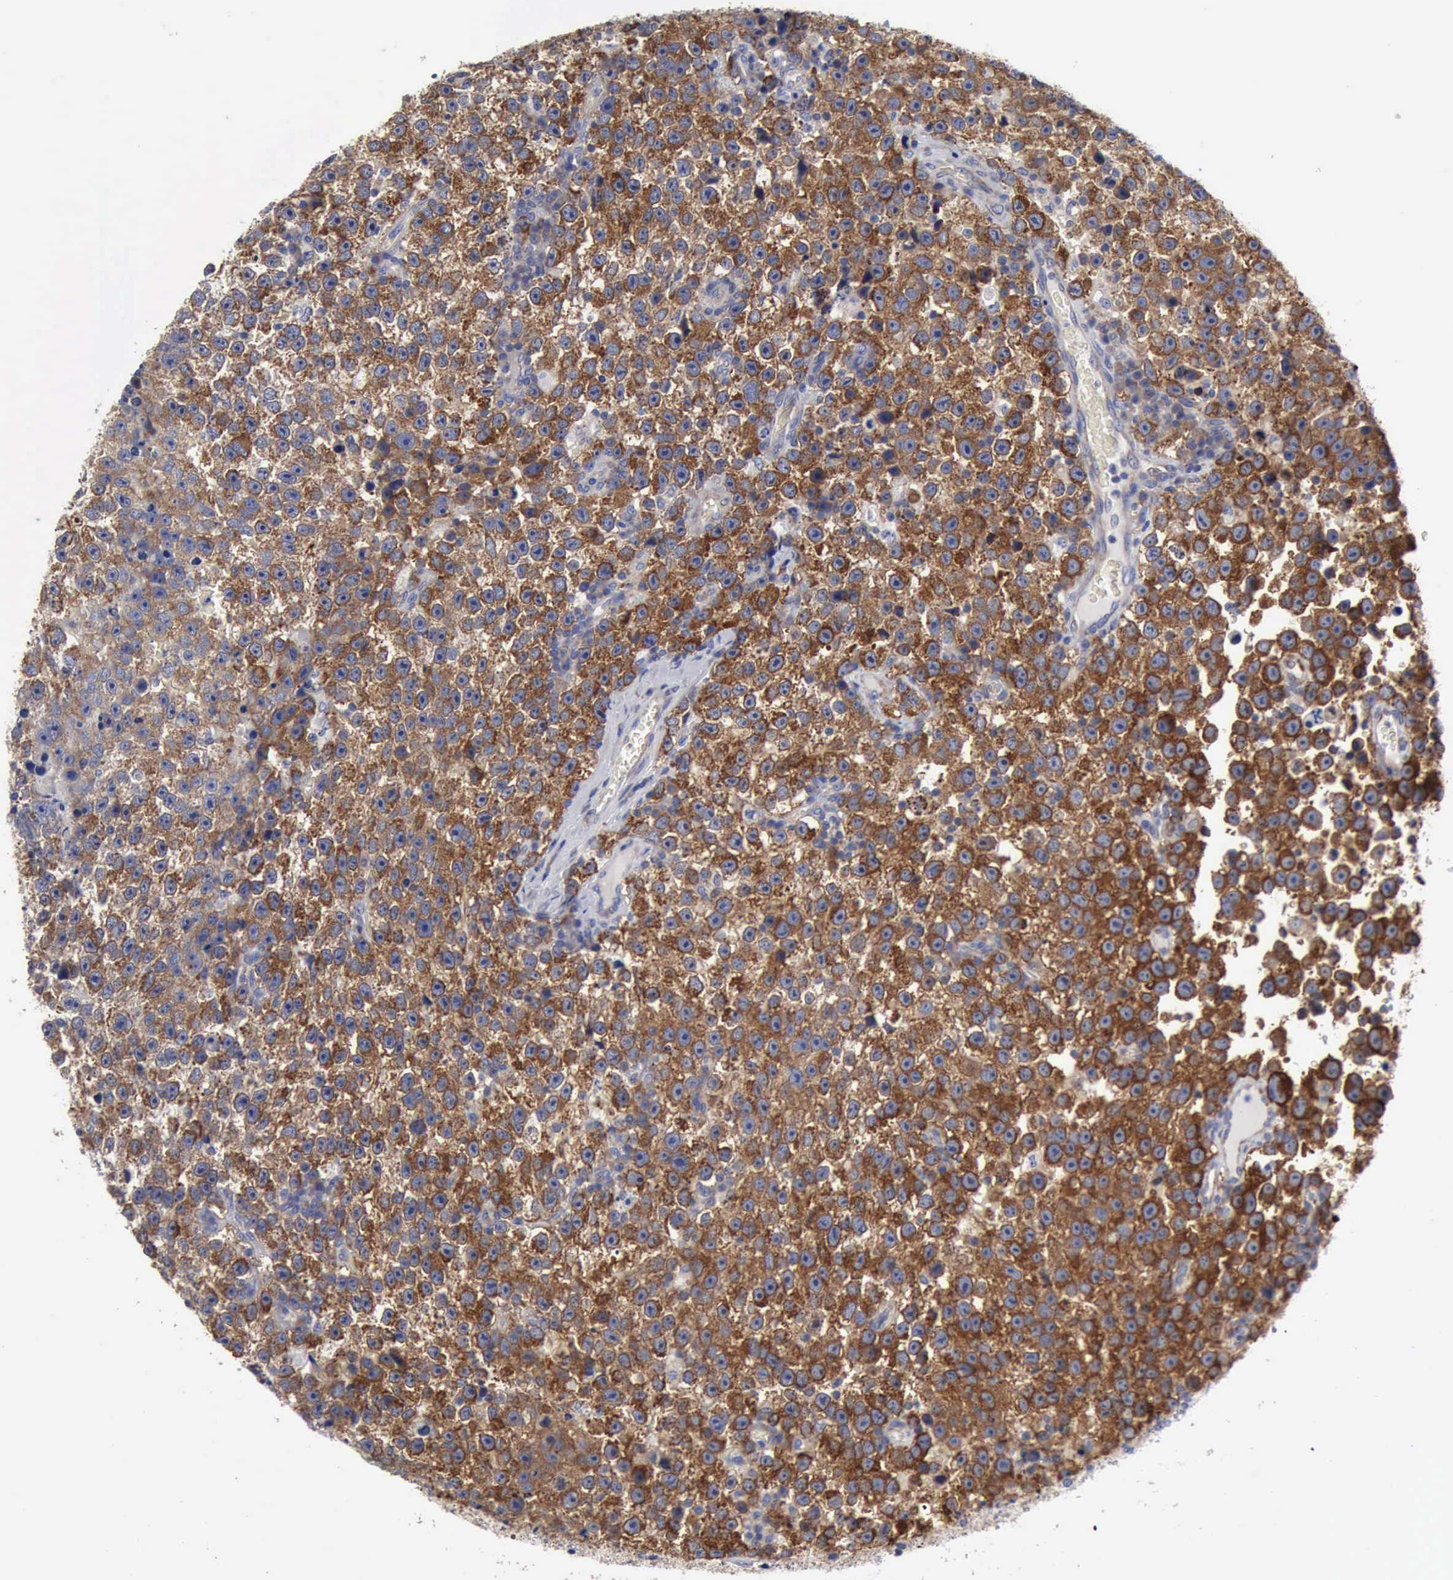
{"staining": {"intensity": "strong", "quantity": ">75%", "location": "cytoplasmic/membranous"}, "tissue": "testis cancer", "cell_type": "Tumor cells", "image_type": "cancer", "snomed": [{"axis": "morphology", "description": "Seminoma, NOS"}, {"axis": "topography", "description": "Testis"}], "caption": "The image shows immunohistochemical staining of testis cancer. There is strong cytoplasmic/membranous staining is present in about >75% of tumor cells.", "gene": "TXLNG", "patient": {"sex": "male", "age": 33}}